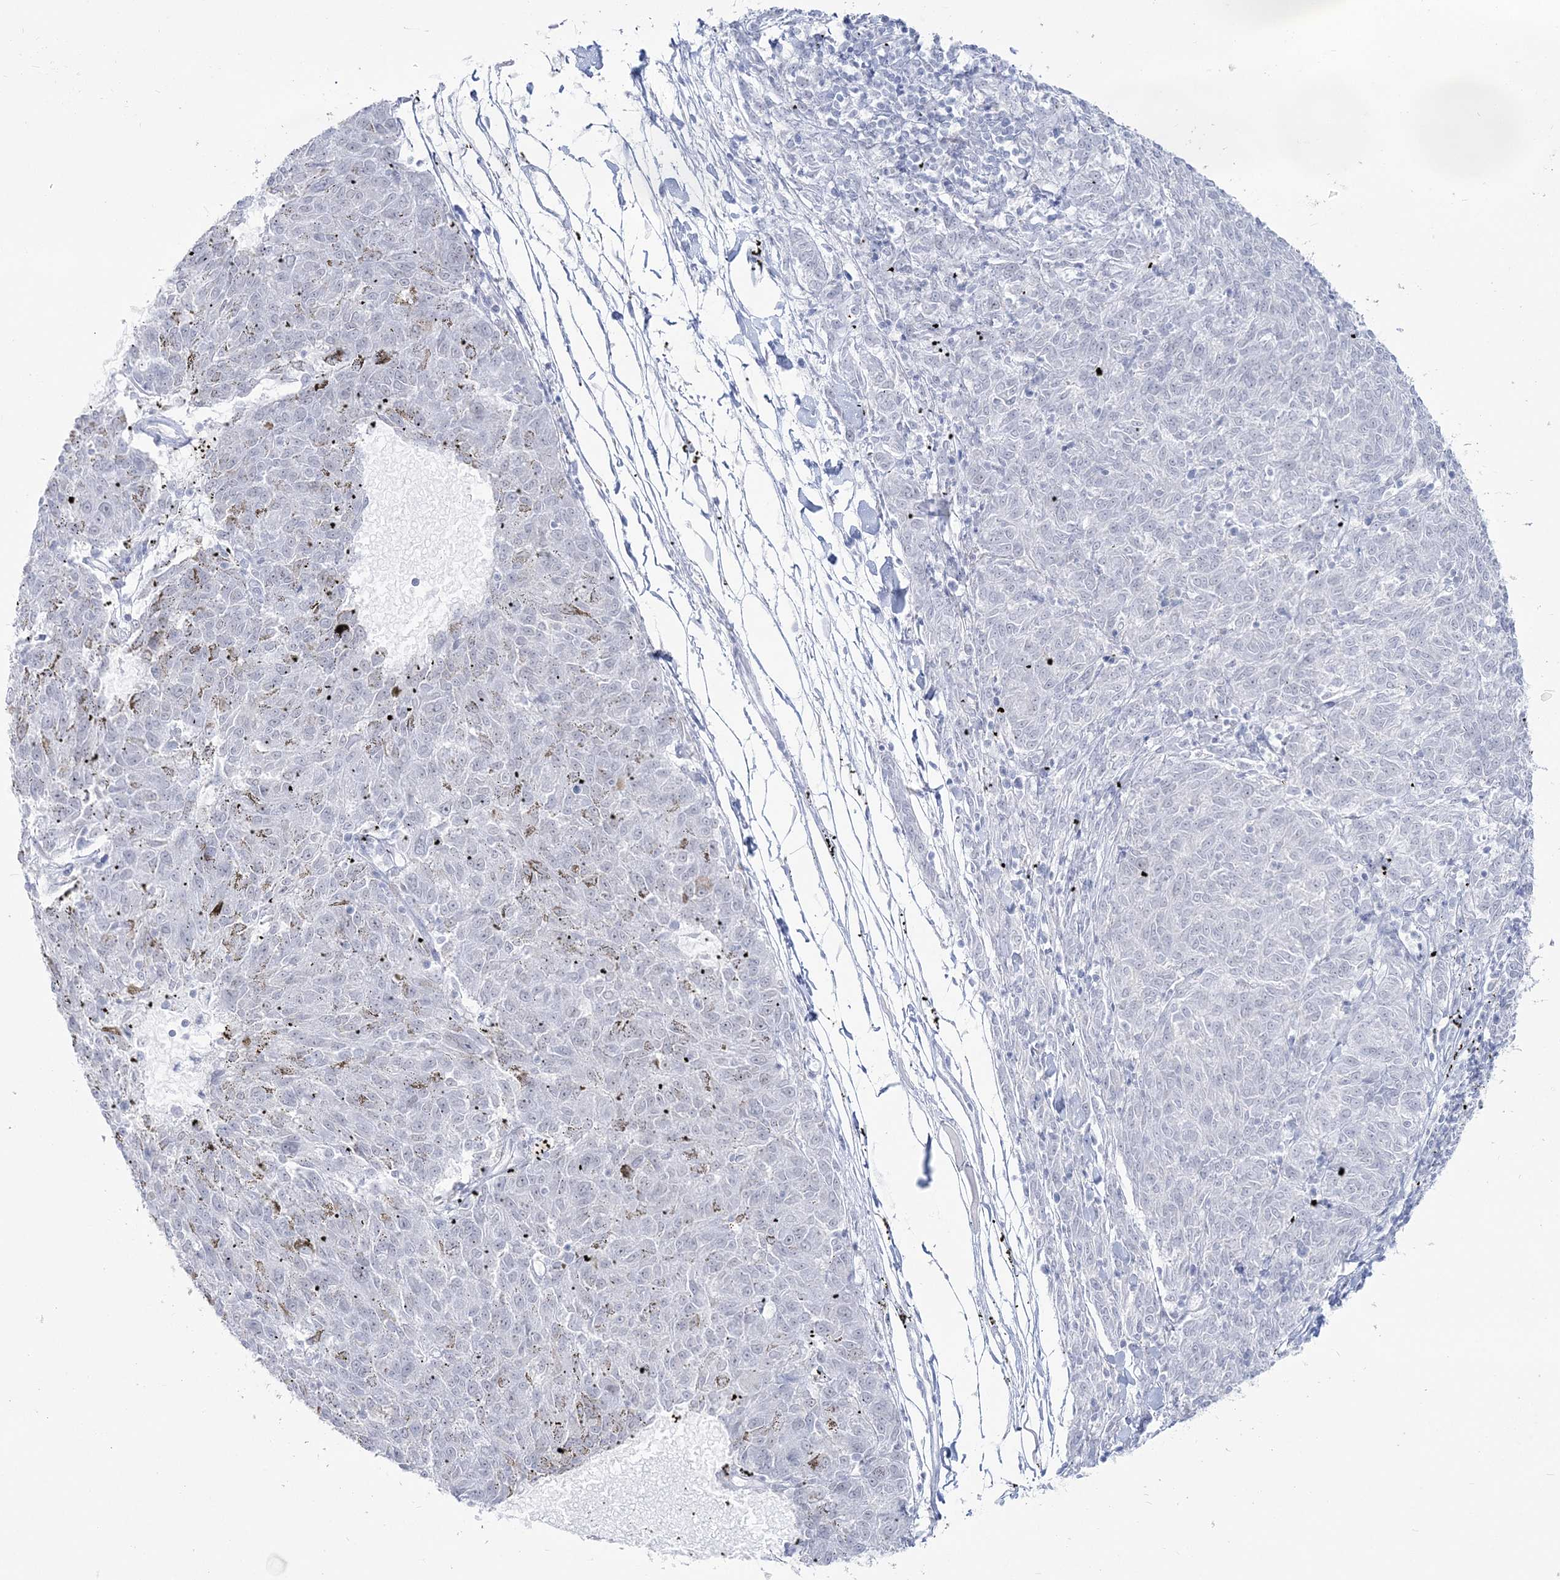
{"staining": {"intensity": "negative", "quantity": "none", "location": "none"}, "tissue": "melanoma", "cell_type": "Tumor cells", "image_type": "cancer", "snomed": [{"axis": "morphology", "description": "Malignant melanoma, NOS"}, {"axis": "topography", "description": "Skin"}], "caption": "An IHC histopathology image of malignant melanoma is shown. There is no staining in tumor cells of malignant melanoma. (Brightfield microscopy of DAB (3,3'-diaminobenzidine) IHC at high magnification).", "gene": "ZNF843", "patient": {"sex": "female", "age": 72}}